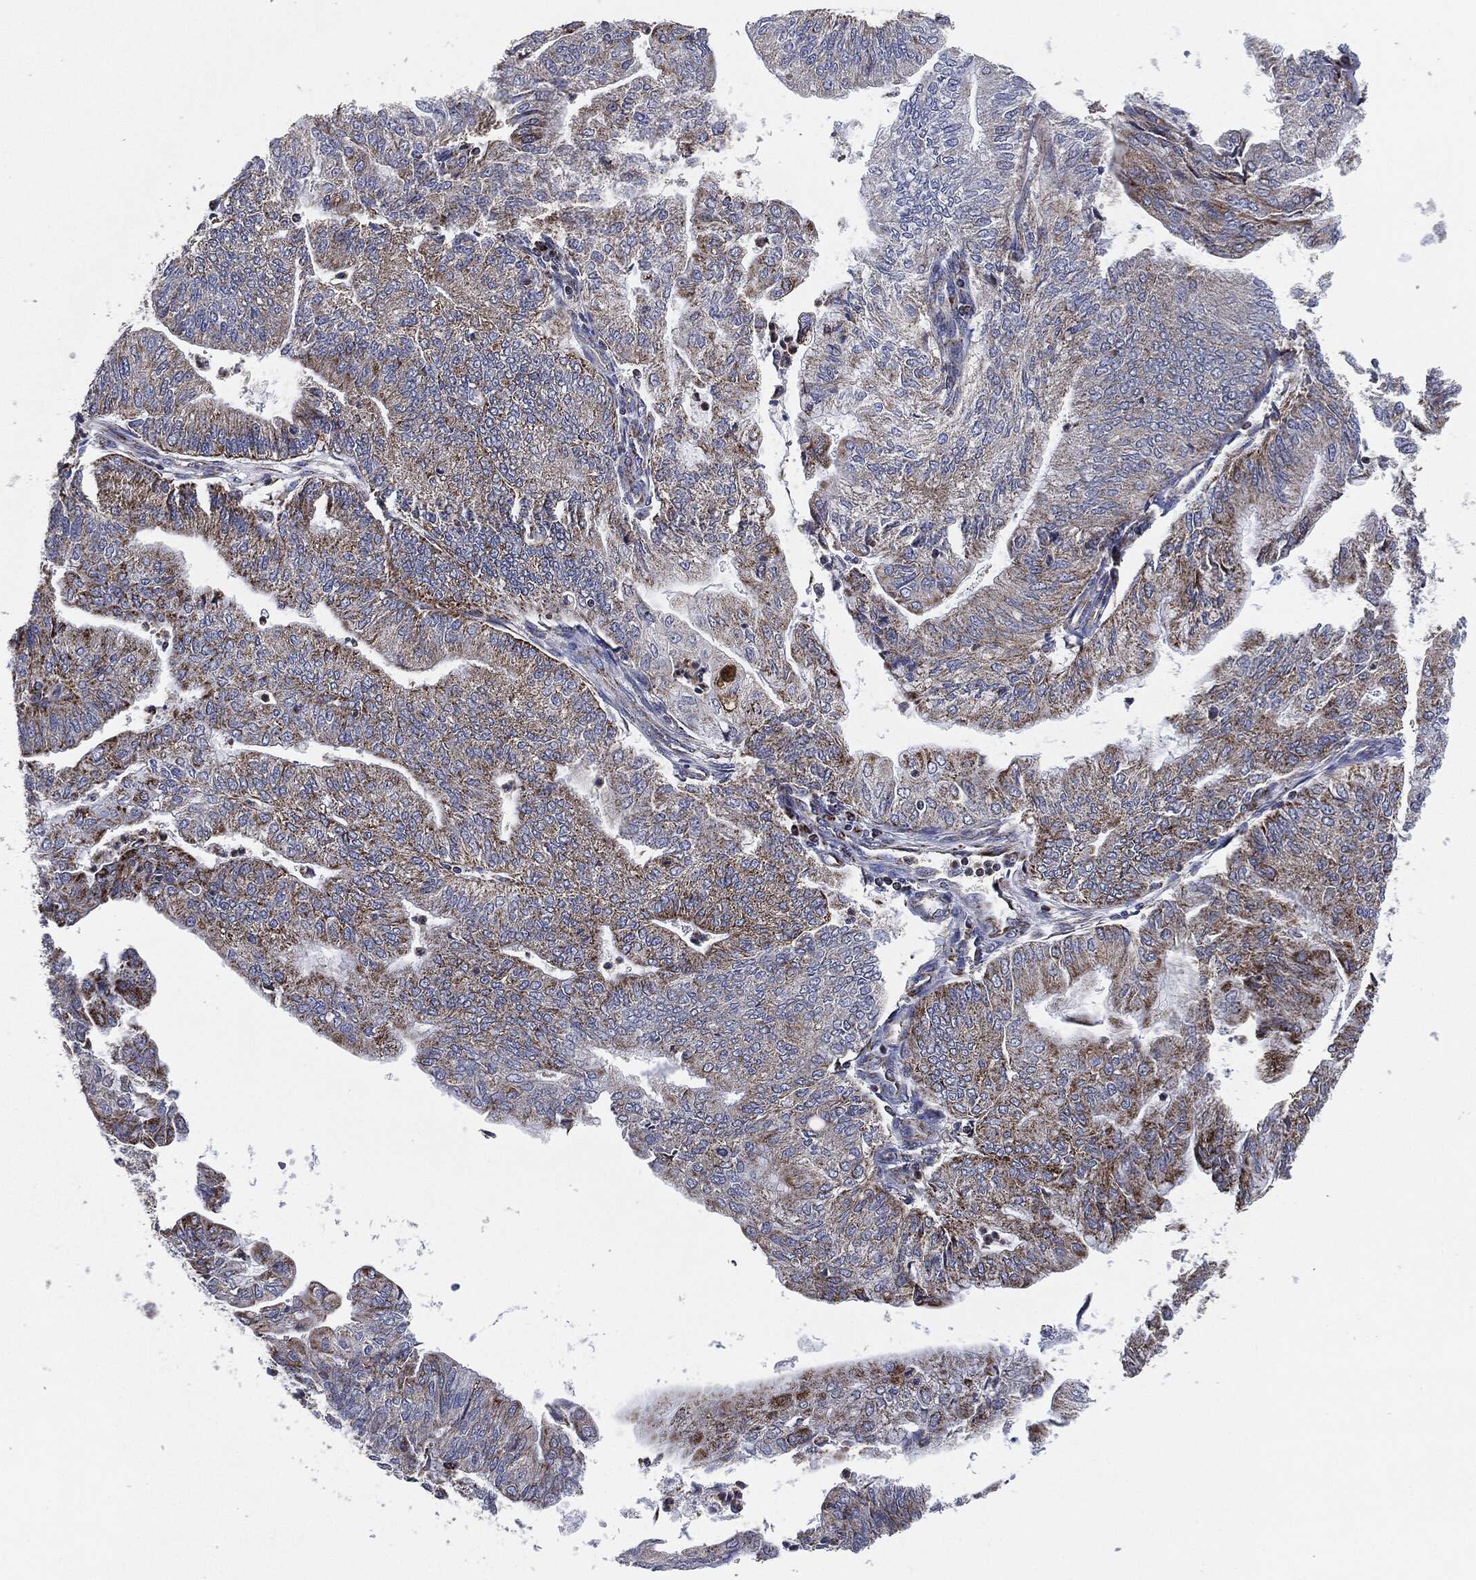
{"staining": {"intensity": "moderate", "quantity": "25%-75%", "location": "cytoplasmic/membranous"}, "tissue": "endometrial cancer", "cell_type": "Tumor cells", "image_type": "cancer", "snomed": [{"axis": "morphology", "description": "Adenocarcinoma, NOS"}, {"axis": "topography", "description": "Endometrium"}], "caption": "Protein staining demonstrates moderate cytoplasmic/membranous staining in approximately 25%-75% of tumor cells in endometrial cancer (adenocarcinoma).", "gene": "NDUFV2", "patient": {"sex": "female", "age": 59}}